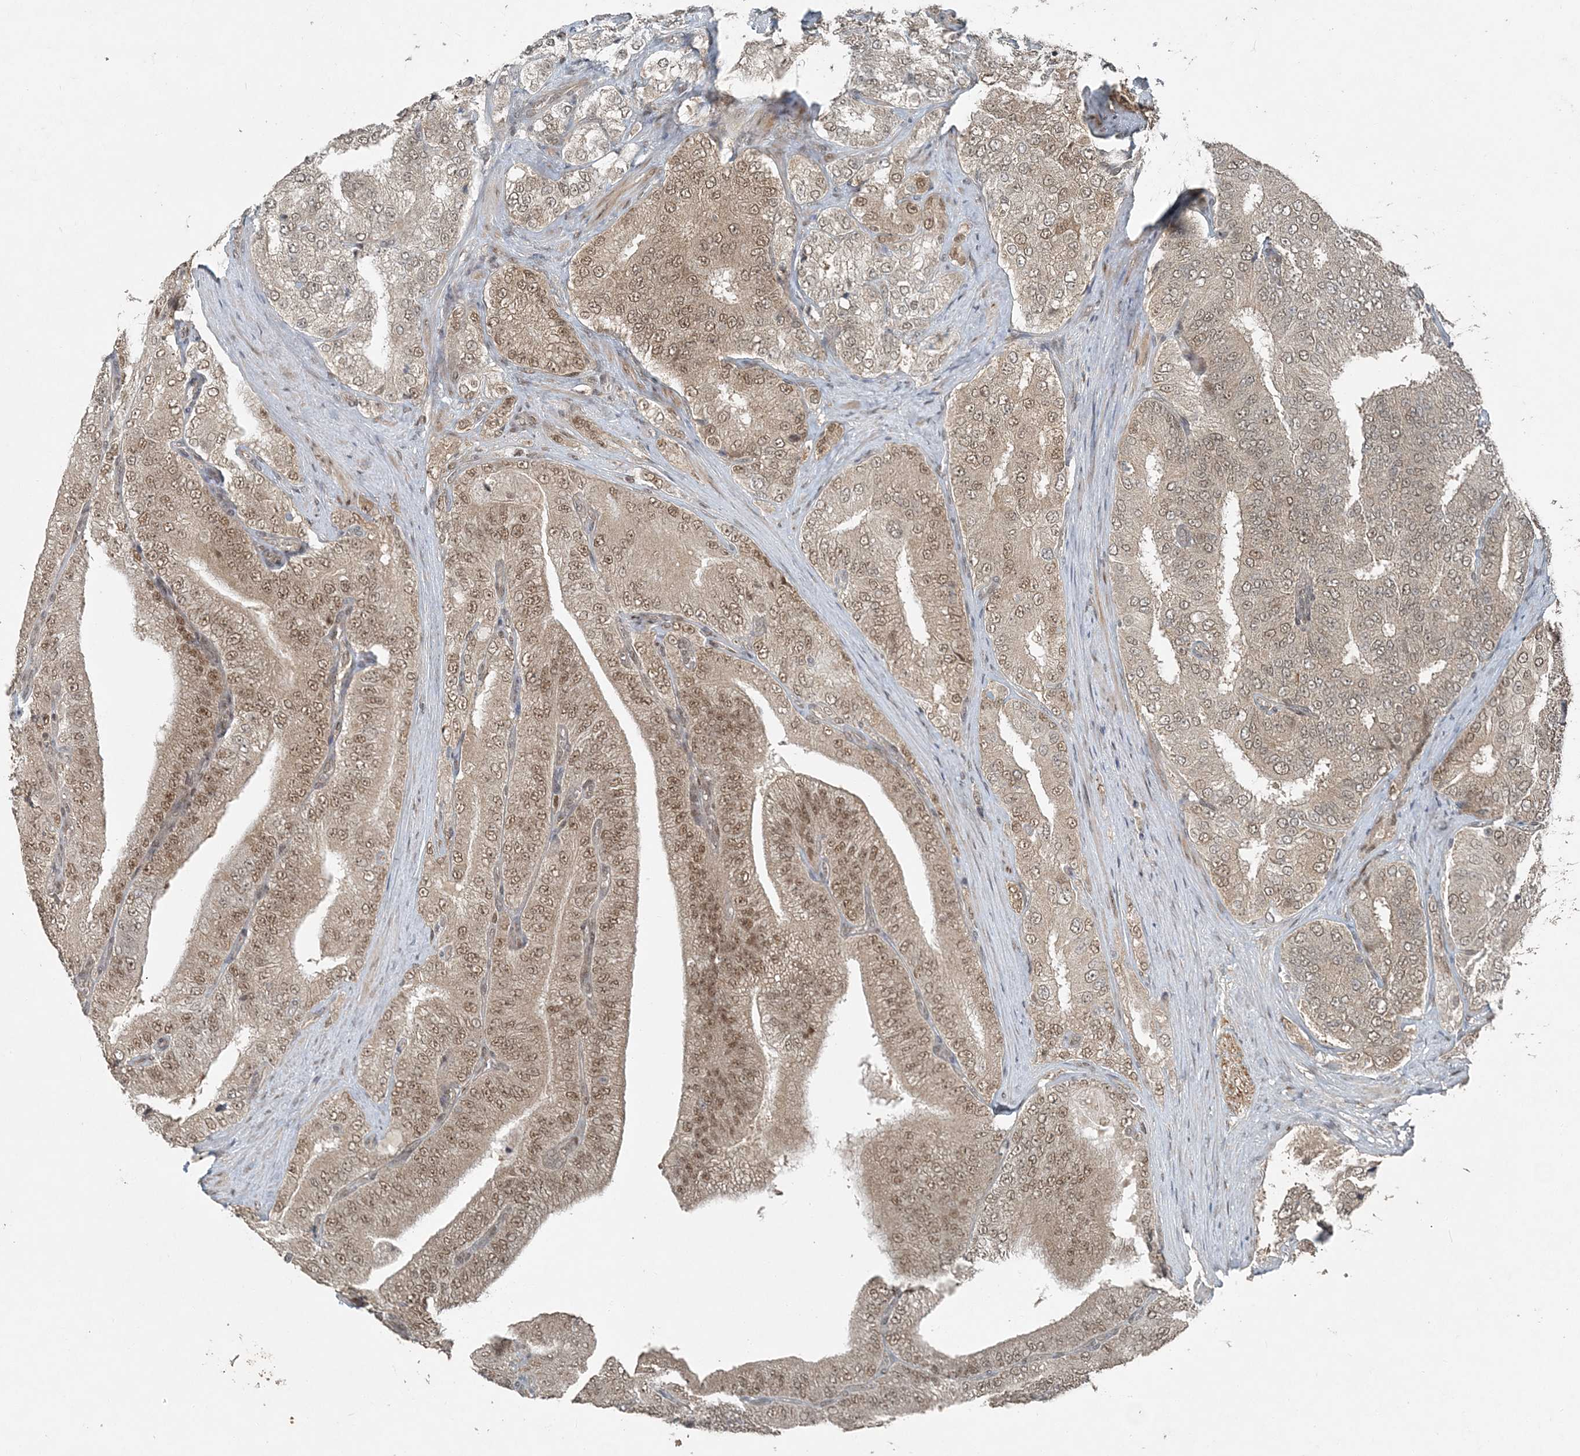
{"staining": {"intensity": "moderate", "quantity": ">75%", "location": "nuclear"}, "tissue": "prostate cancer", "cell_type": "Tumor cells", "image_type": "cancer", "snomed": [{"axis": "morphology", "description": "Adenocarcinoma, High grade"}, {"axis": "topography", "description": "Prostate"}], "caption": "Prostate adenocarcinoma (high-grade) tissue shows moderate nuclear expression in approximately >75% of tumor cells (DAB (3,3'-diaminobenzidine) IHC with brightfield microscopy, high magnification).", "gene": "COPS7B", "patient": {"sex": "male", "age": 58}}